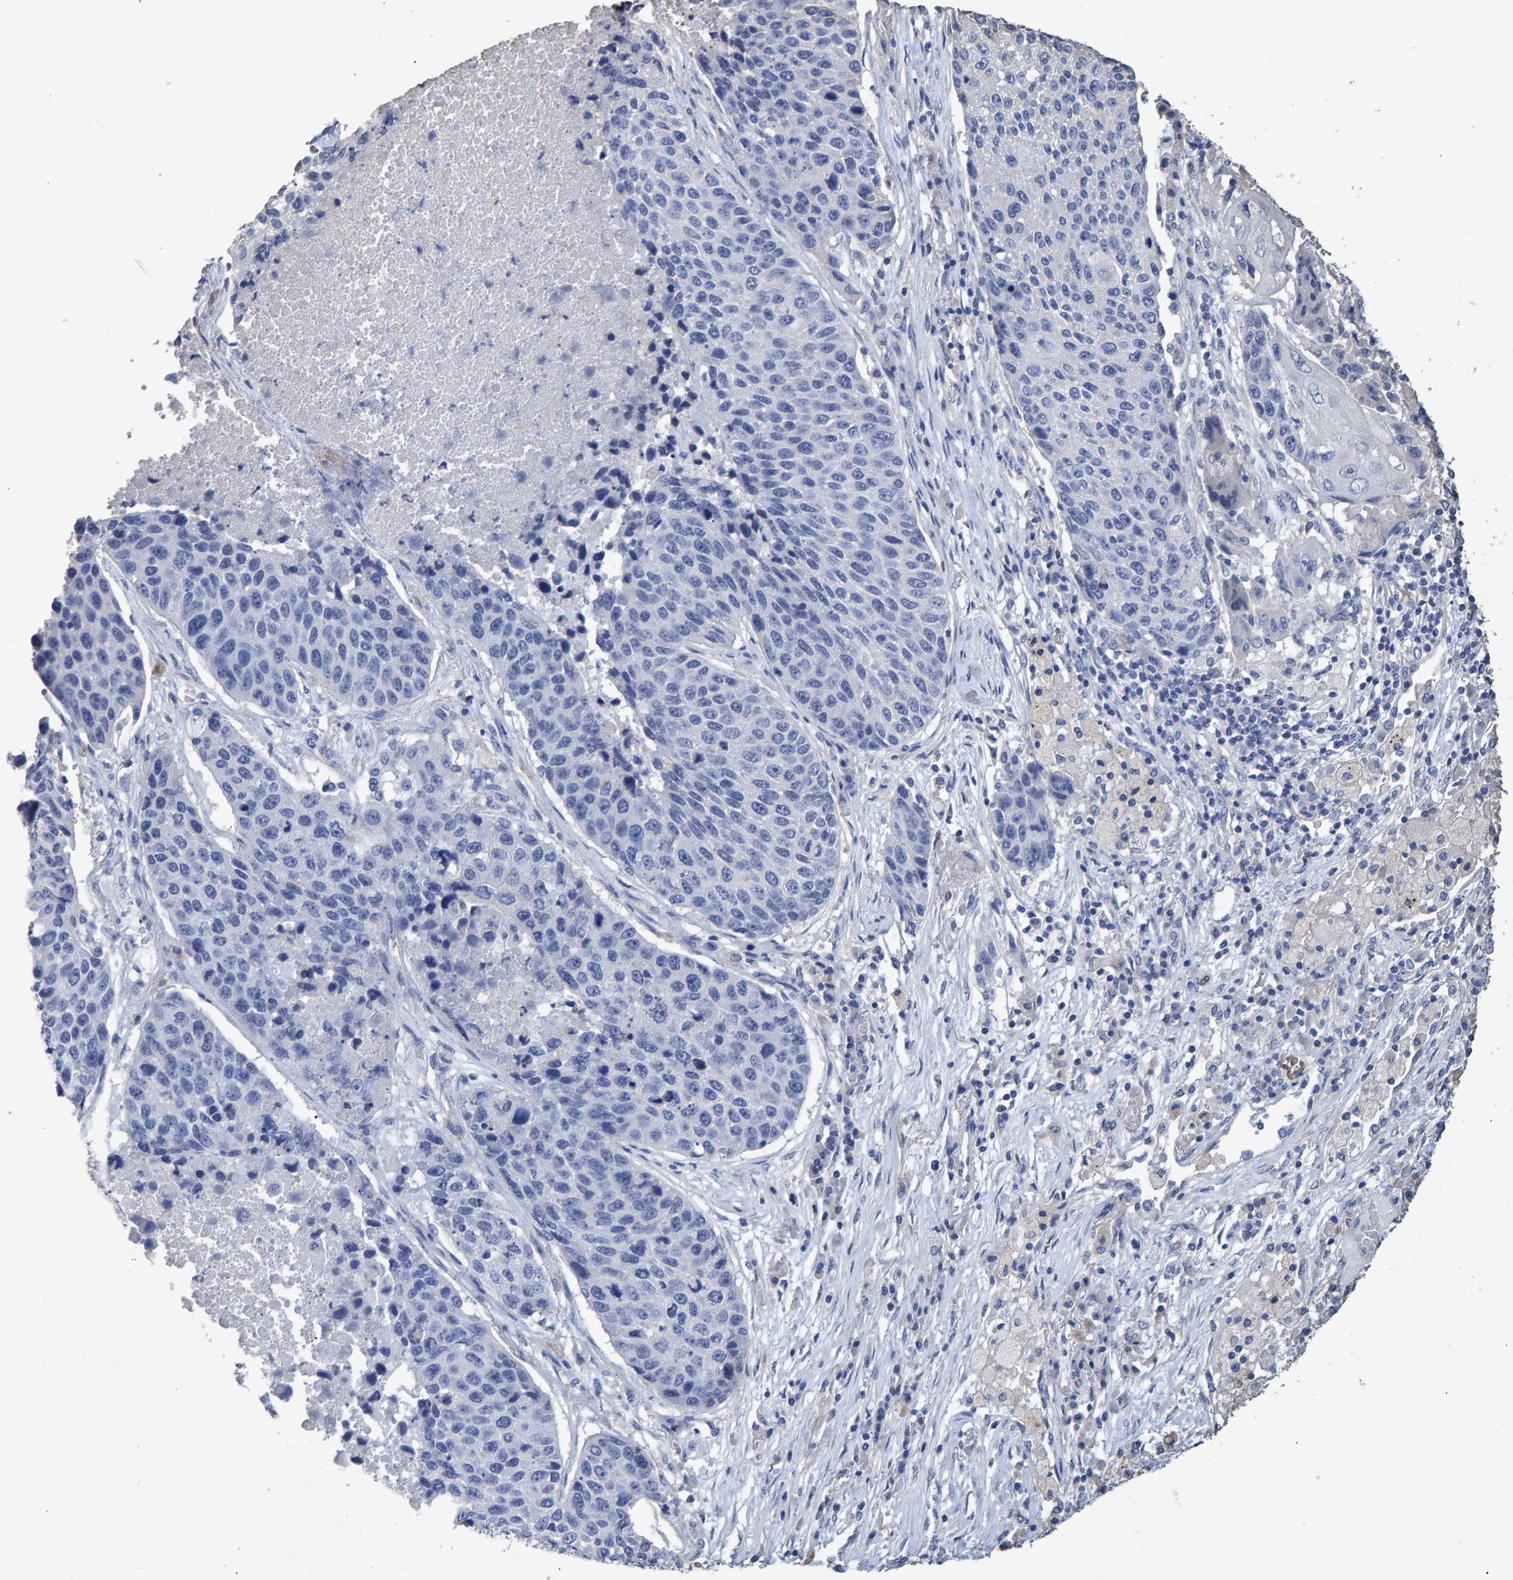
{"staining": {"intensity": "negative", "quantity": "none", "location": "none"}, "tissue": "lung cancer", "cell_type": "Tumor cells", "image_type": "cancer", "snomed": [{"axis": "morphology", "description": "Squamous cell carcinoma, NOS"}, {"axis": "topography", "description": "Lung"}], "caption": "A photomicrograph of lung cancer stained for a protein demonstrates no brown staining in tumor cells.", "gene": "HEMGN", "patient": {"sex": "male", "age": 61}}